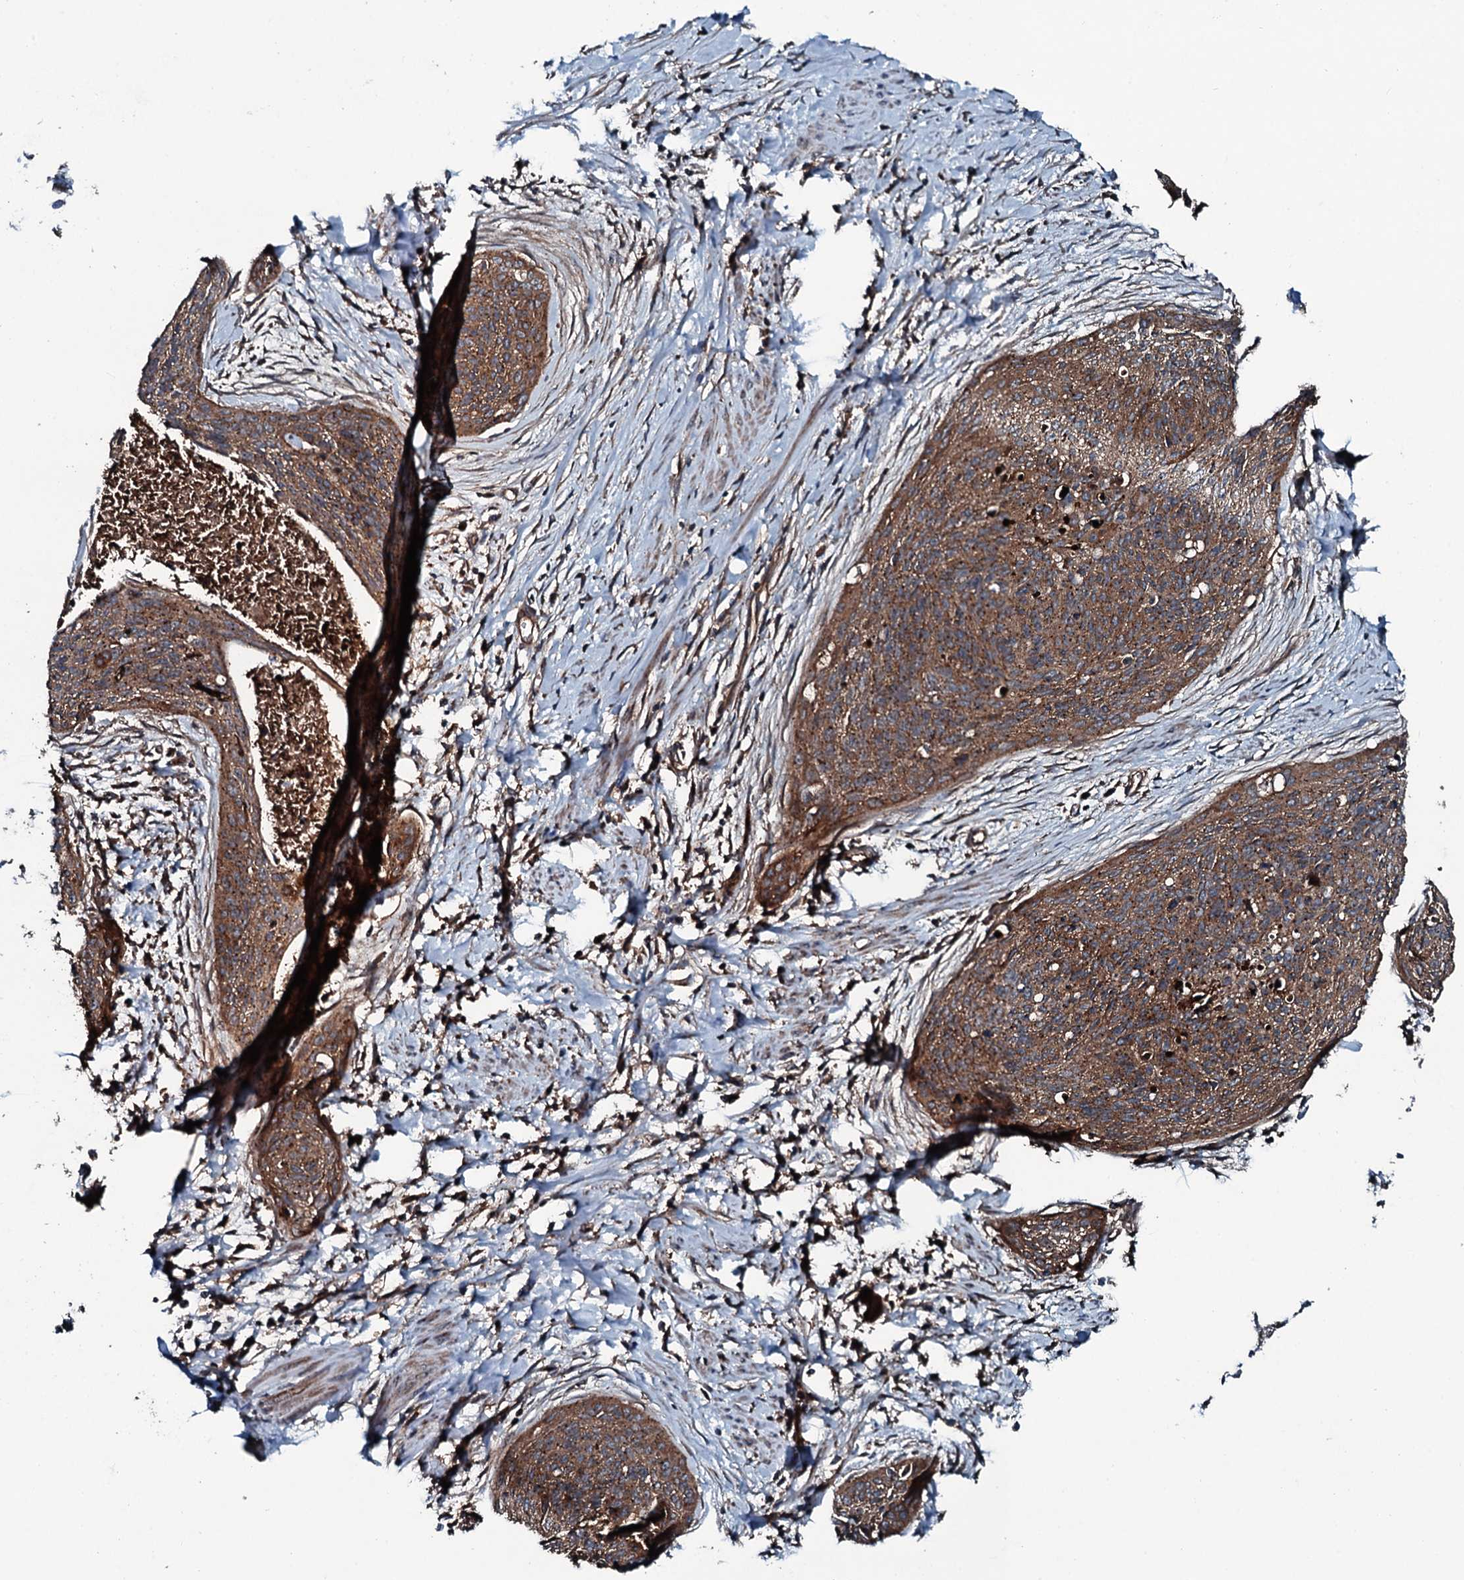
{"staining": {"intensity": "moderate", "quantity": ">75%", "location": "cytoplasmic/membranous"}, "tissue": "cervical cancer", "cell_type": "Tumor cells", "image_type": "cancer", "snomed": [{"axis": "morphology", "description": "Squamous cell carcinoma, NOS"}, {"axis": "topography", "description": "Cervix"}], "caption": "About >75% of tumor cells in human cervical cancer display moderate cytoplasmic/membranous protein positivity as visualized by brown immunohistochemical staining.", "gene": "TRIM7", "patient": {"sex": "female", "age": 55}}